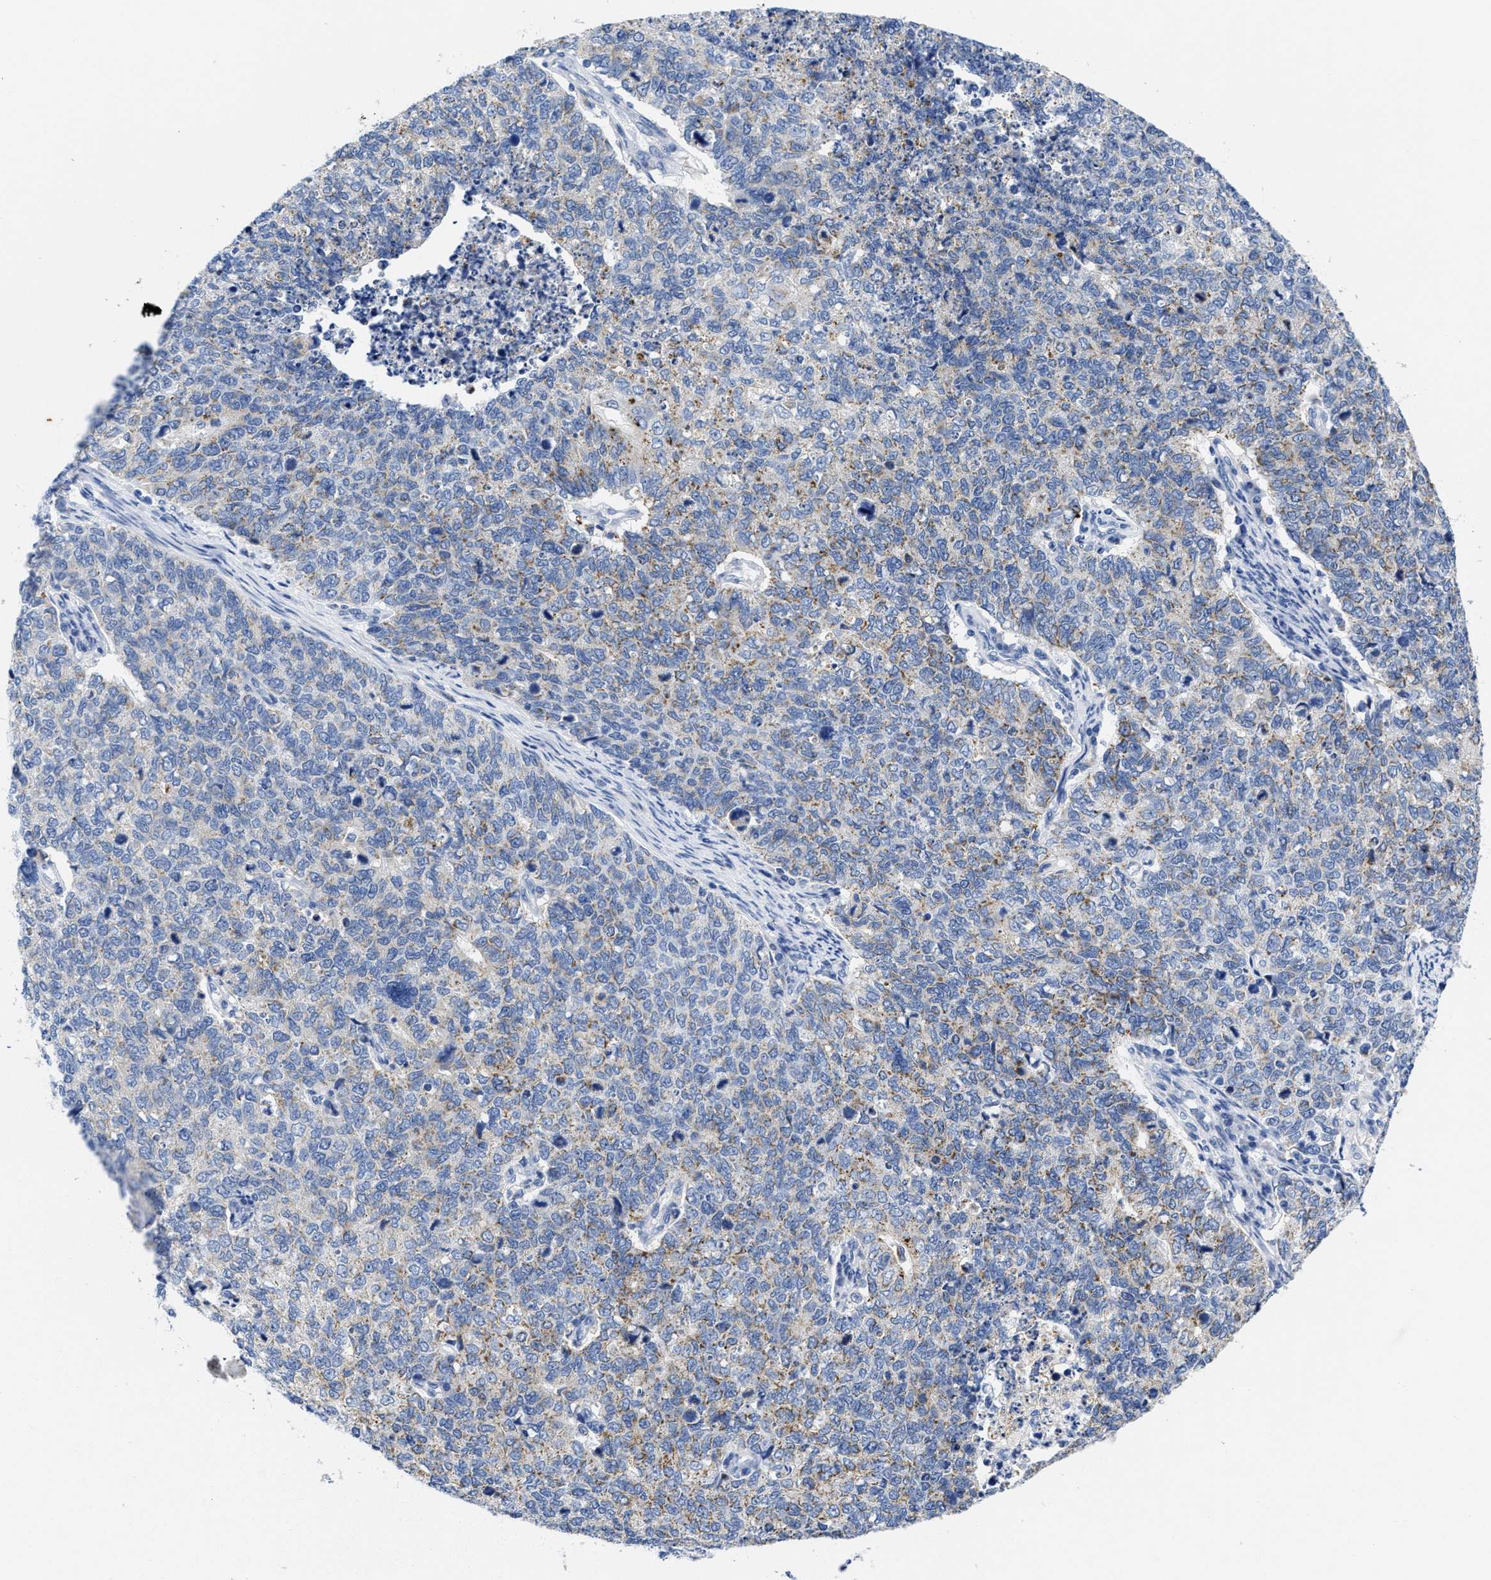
{"staining": {"intensity": "weak", "quantity": "<25%", "location": "cytoplasmic/membranous"}, "tissue": "cervical cancer", "cell_type": "Tumor cells", "image_type": "cancer", "snomed": [{"axis": "morphology", "description": "Squamous cell carcinoma, NOS"}, {"axis": "topography", "description": "Cervix"}], "caption": "High magnification brightfield microscopy of cervical cancer stained with DAB (3,3'-diaminobenzidine) (brown) and counterstained with hematoxylin (blue): tumor cells show no significant staining.", "gene": "TBRG4", "patient": {"sex": "female", "age": 63}}